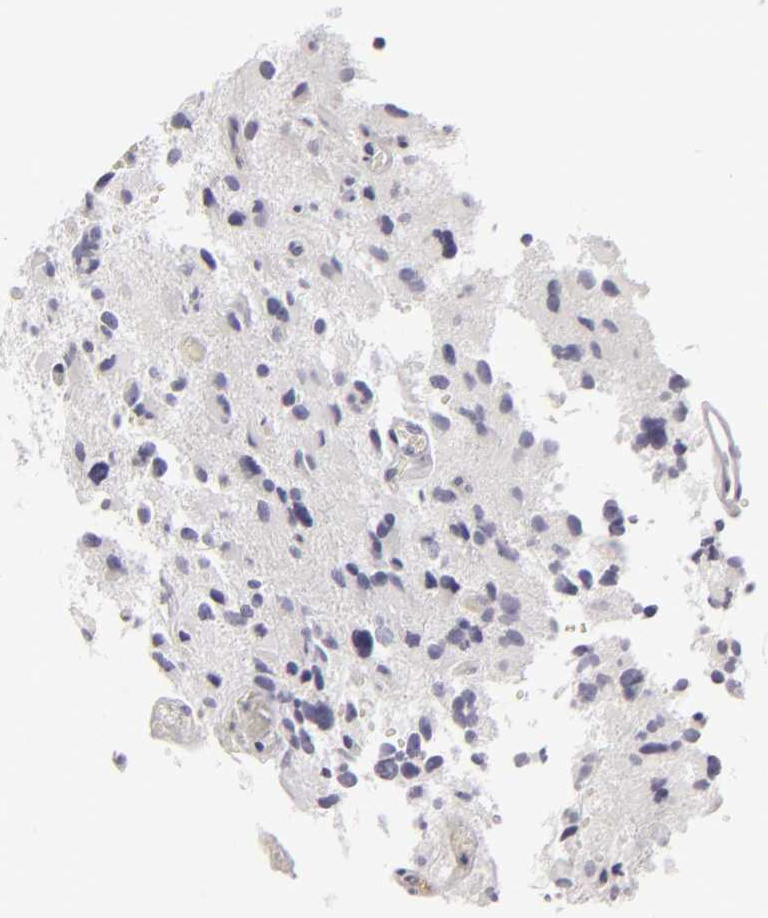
{"staining": {"intensity": "negative", "quantity": "none", "location": "none"}, "tissue": "glioma", "cell_type": "Tumor cells", "image_type": "cancer", "snomed": [{"axis": "morphology", "description": "Glioma, malignant, High grade"}, {"axis": "topography", "description": "Brain"}], "caption": "This is a micrograph of immunohistochemistry (IHC) staining of malignant glioma (high-grade), which shows no staining in tumor cells. (Immunohistochemistry (ihc), brightfield microscopy, high magnification).", "gene": "JUP", "patient": {"sex": "male", "age": 69}}